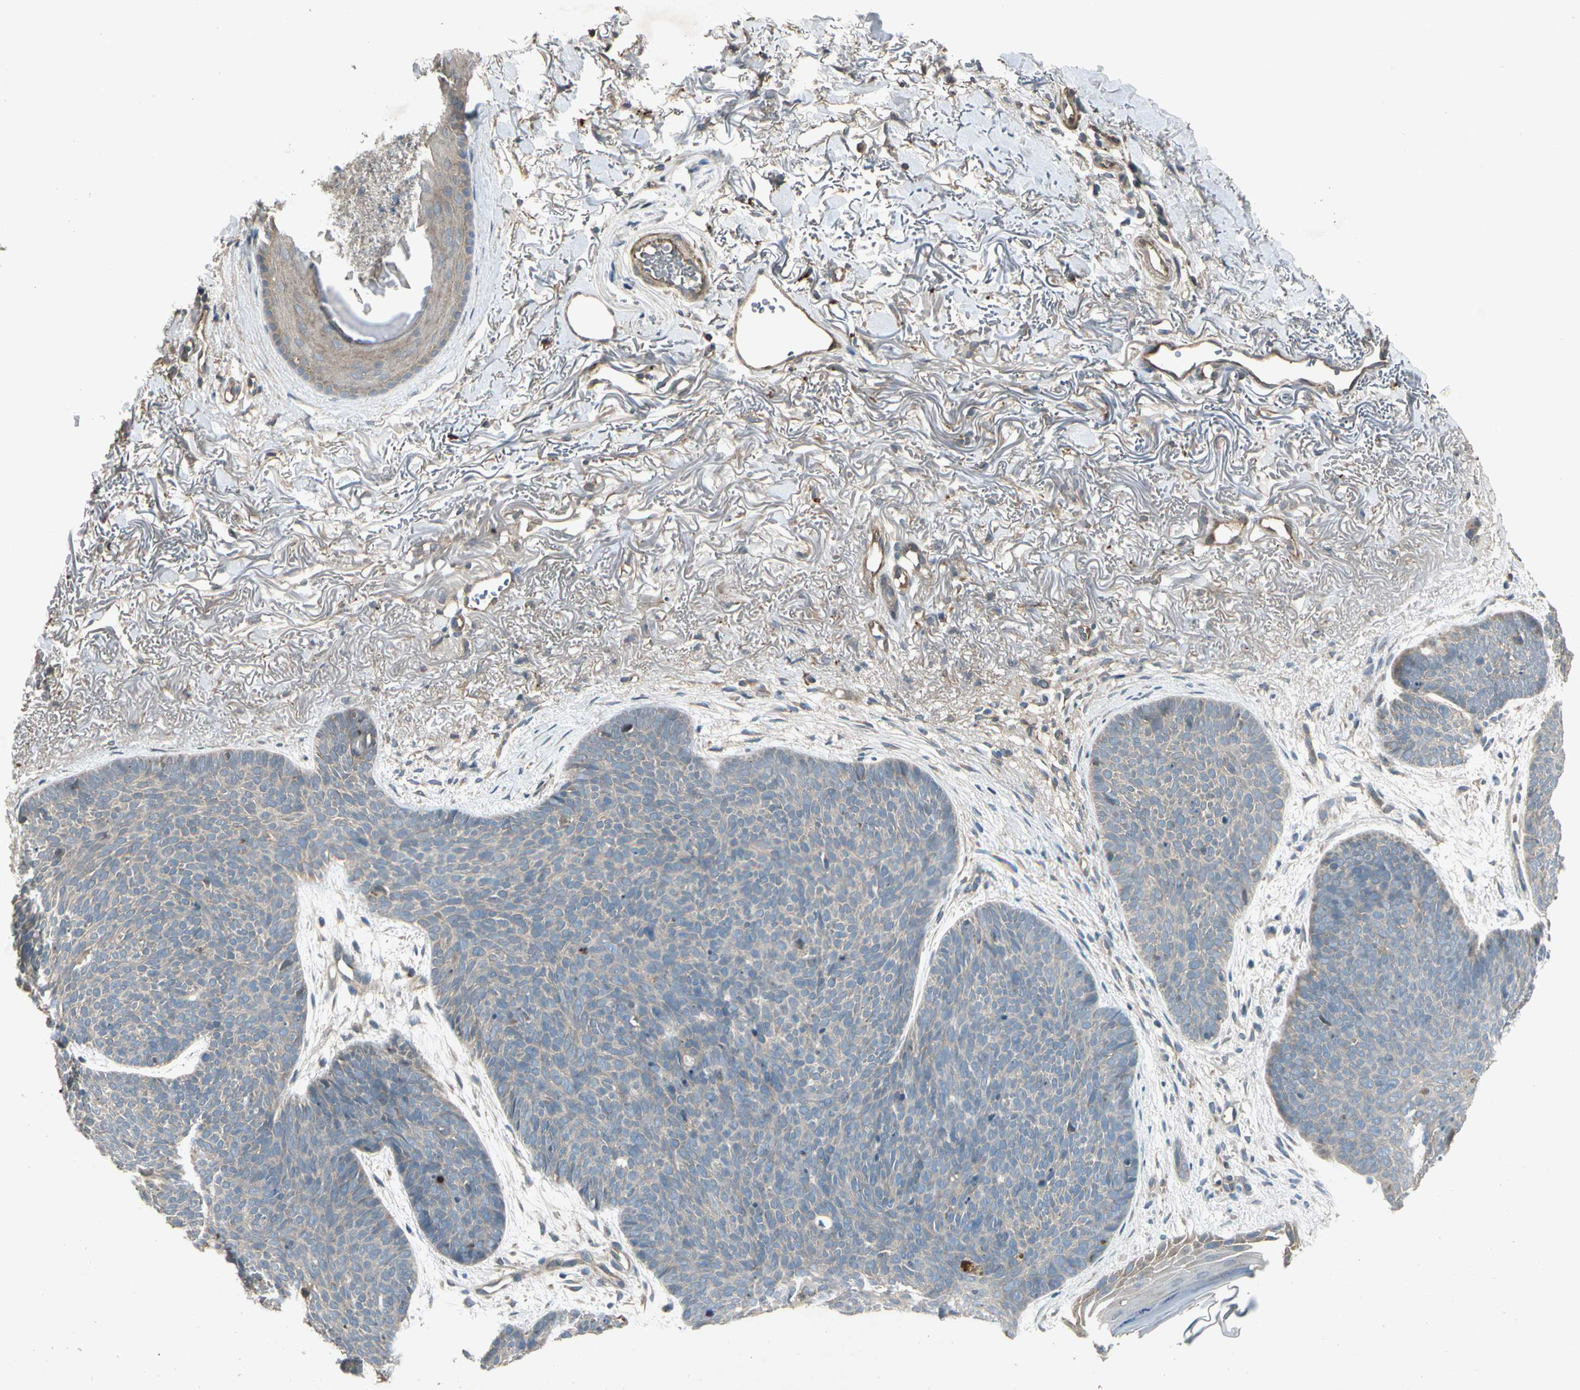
{"staining": {"intensity": "weak", "quantity": ">75%", "location": "cytoplasmic/membranous"}, "tissue": "skin cancer", "cell_type": "Tumor cells", "image_type": "cancer", "snomed": [{"axis": "morphology", "description": "Normal tissue, NOS"}, {"axis": "morphology", "description": "Basal cell carcinoma"}, {"axis": "topography", "description": "Skin"}], "caption": "Immunohistochemical staining of basal cell carcinoma (skin) displays weak cytoplasmic/membranous protein positivity in approximately >75% of tumor cells. (DAB IHC with brightfield microscopy, high magnification).", "gene": "ACVR1", "patient": {"sex": "female", "age": 70}}